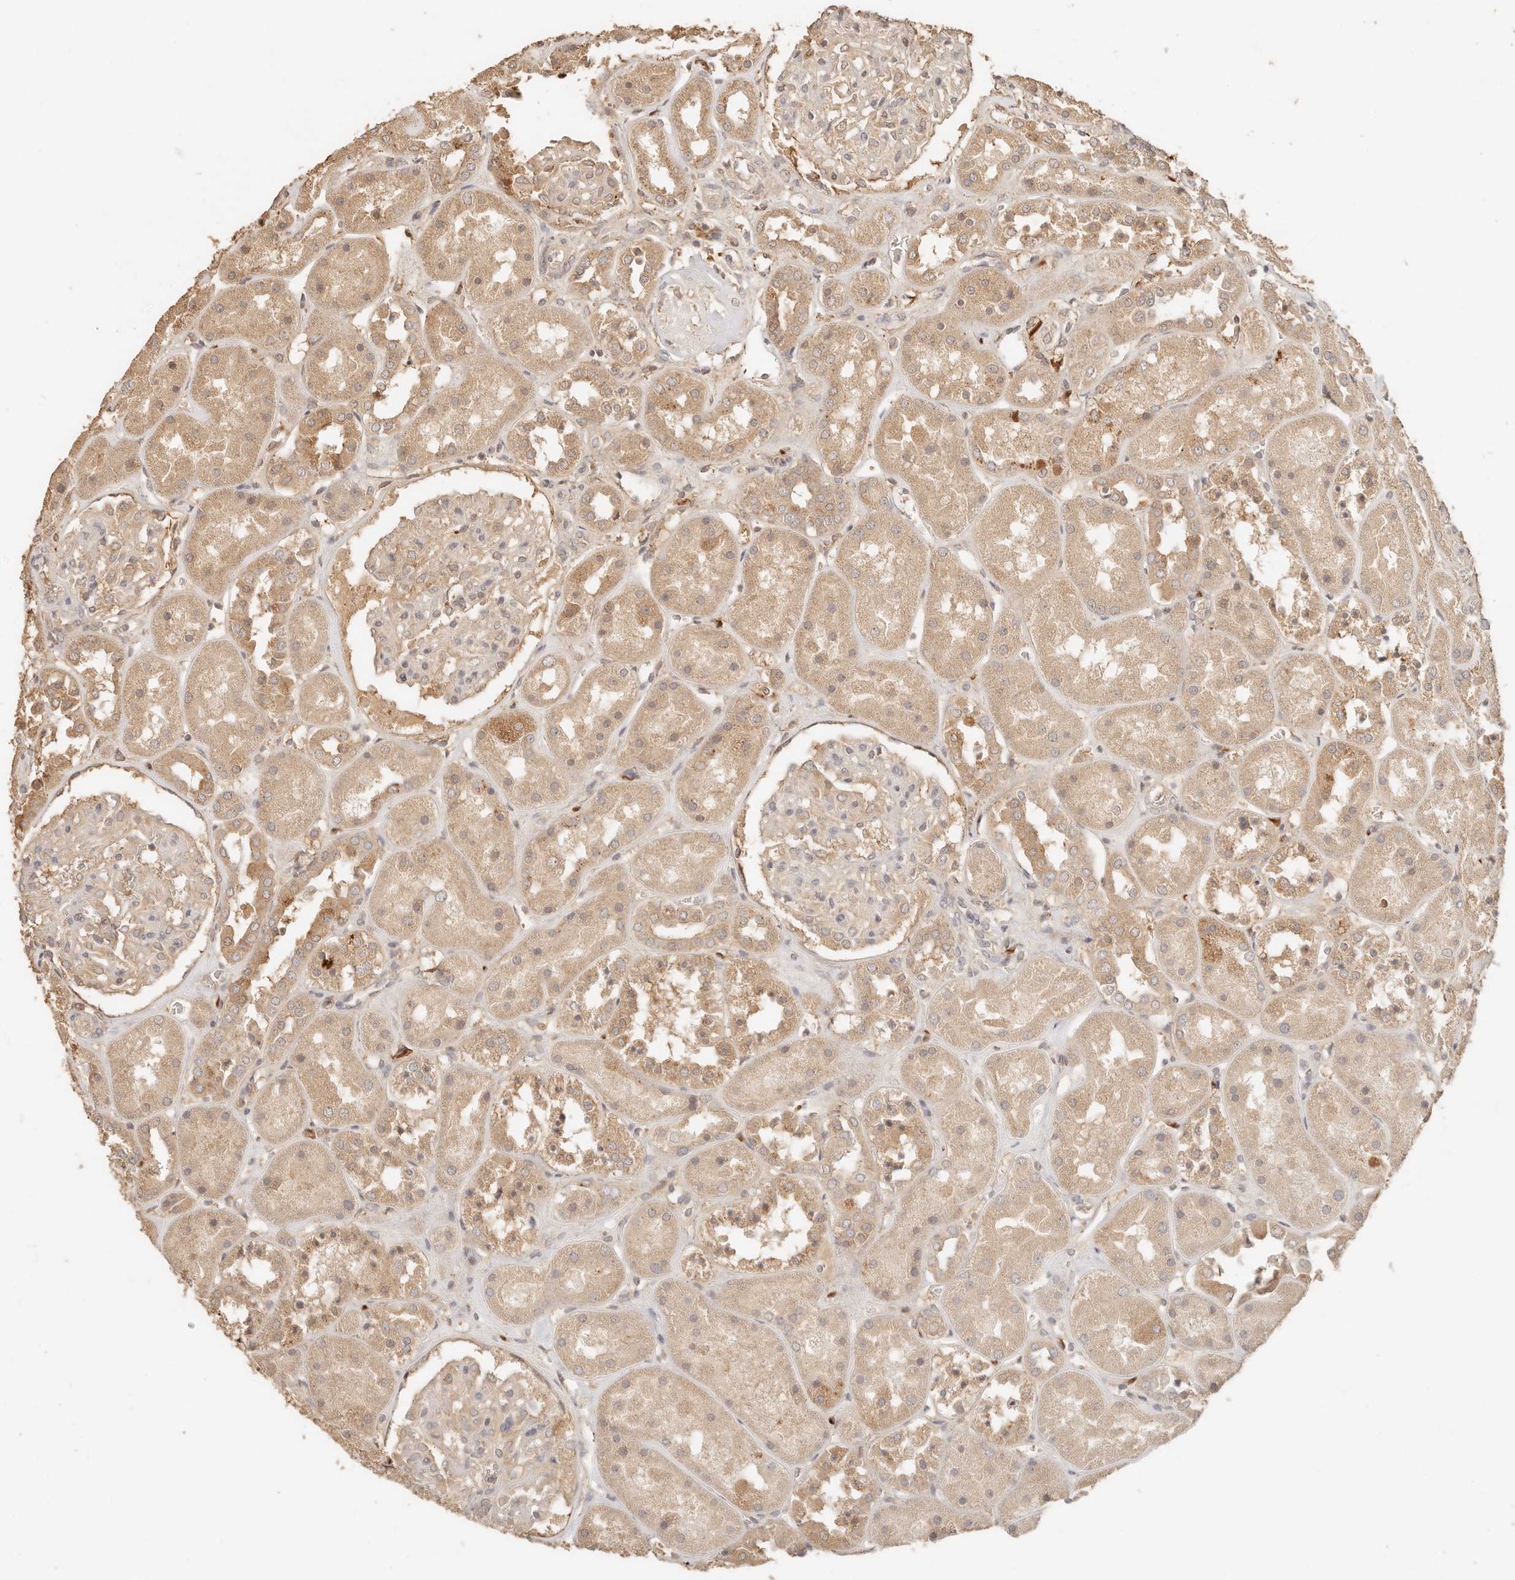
{"staining": {"intensity": "weak", "quantity": "25%-75%", "location": "cytoplasmic/membranous"}, "tissue": "kidney", "cell_type": "Cells in glomeruli", "image_type": "normal", "snomed": [{"axis": "morphology", "description": "Normal tissue, NOS"}, {"axis": "topography", "description": "Kidney"}], "caption": "This micrograph demonstrates immunohistochemistry staining of benign human kidney, with low weak cytoplasmic/membranous positivity in about 25%-75% of cells in glomeruli.", "gene": "INTS11", "patient": {"sex": "male", "age": 70}}